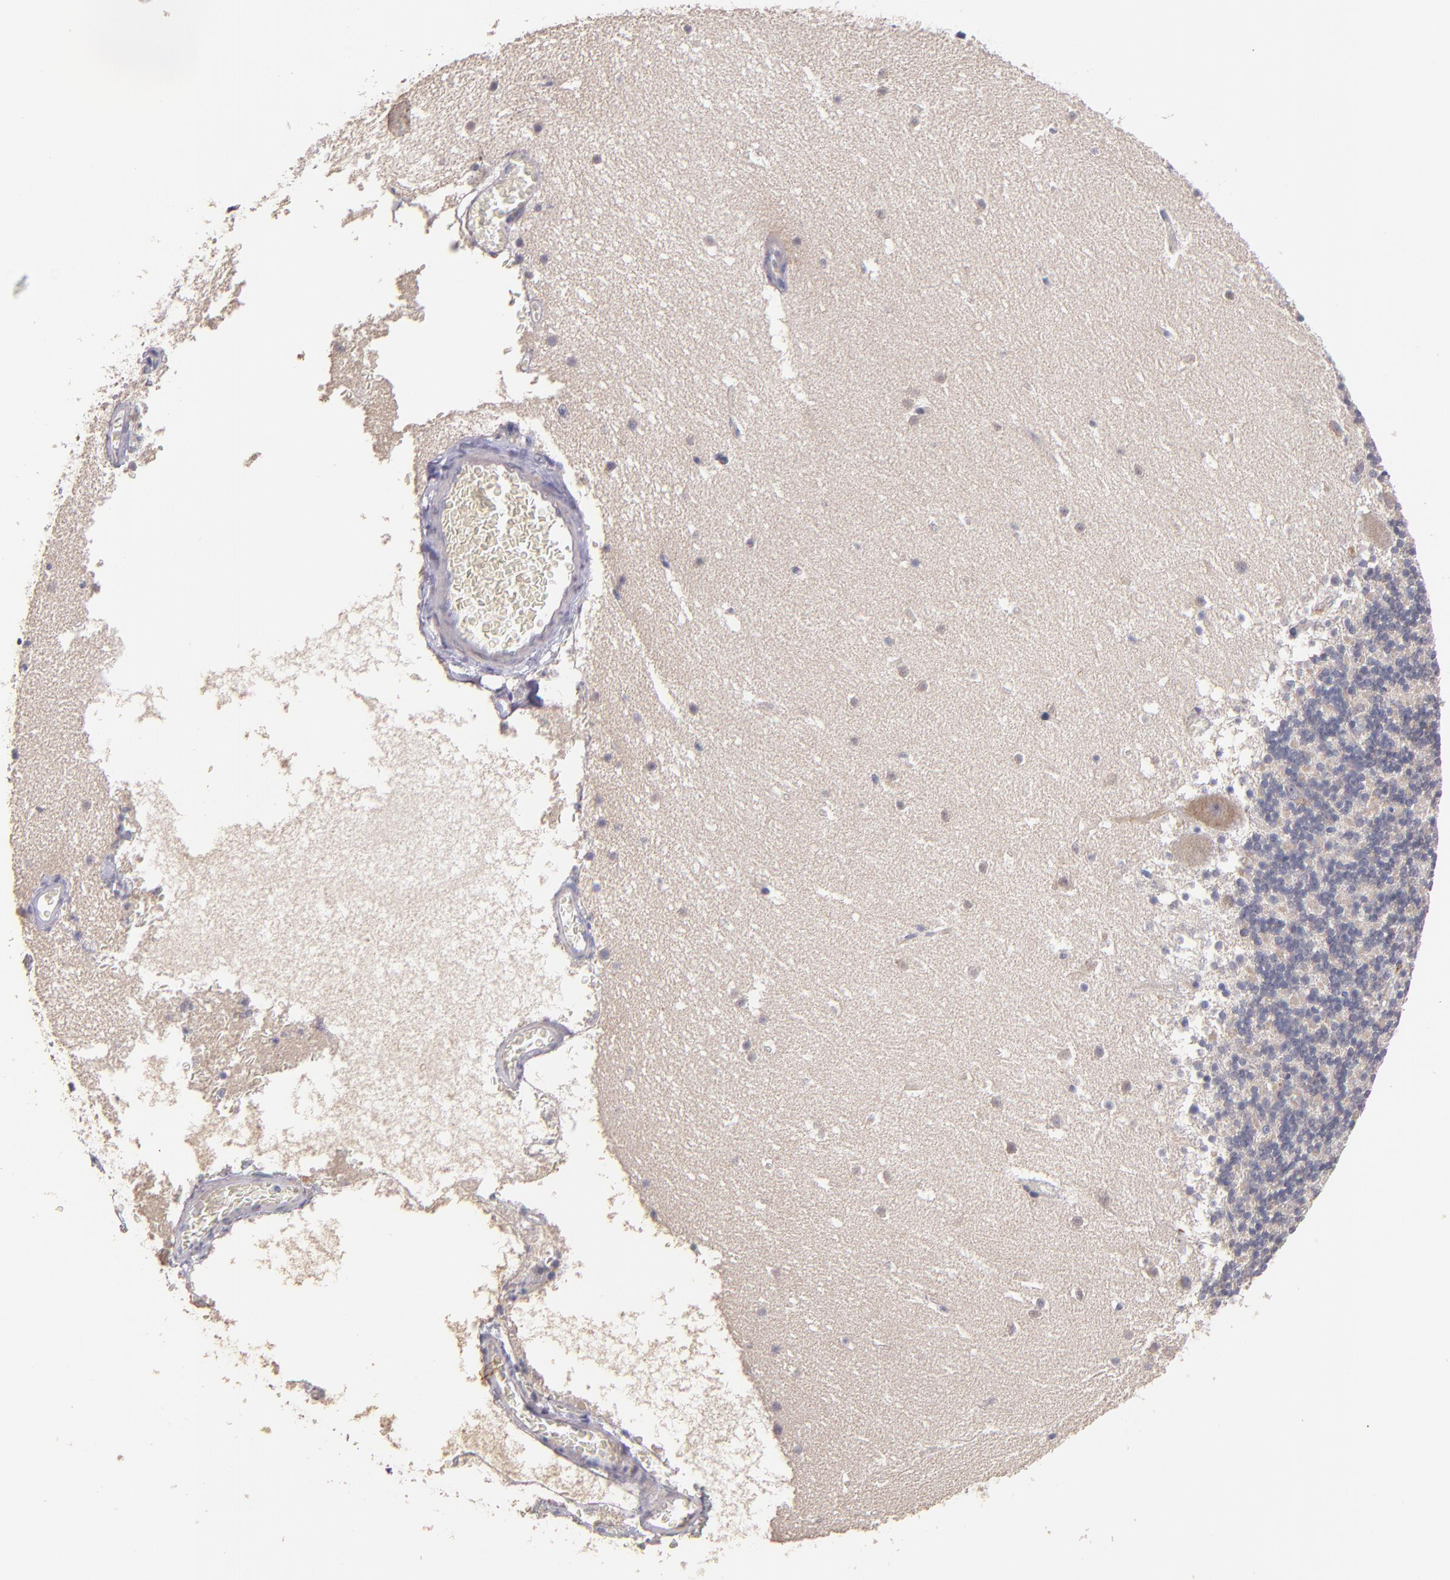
{"staining": {"intensity": "negative", "quantity": "none", "location": "none"}, "tissue": "cerebellum", "cell_type": "Cells in granular layer", "image_type": "normal", "snomed": [{"axis": "morphology", "description": "Normal tissue, NOS"}, {"axis": "topography", "description": "Cerebellum"}], "caption": "High power microscopy image of an immunohistochemistry image of normal cerebellum, revealing no significant positivity in cells in granular layer.", "gene": "MAGEE1", "patient": {"sex": "male", "age": 45}}